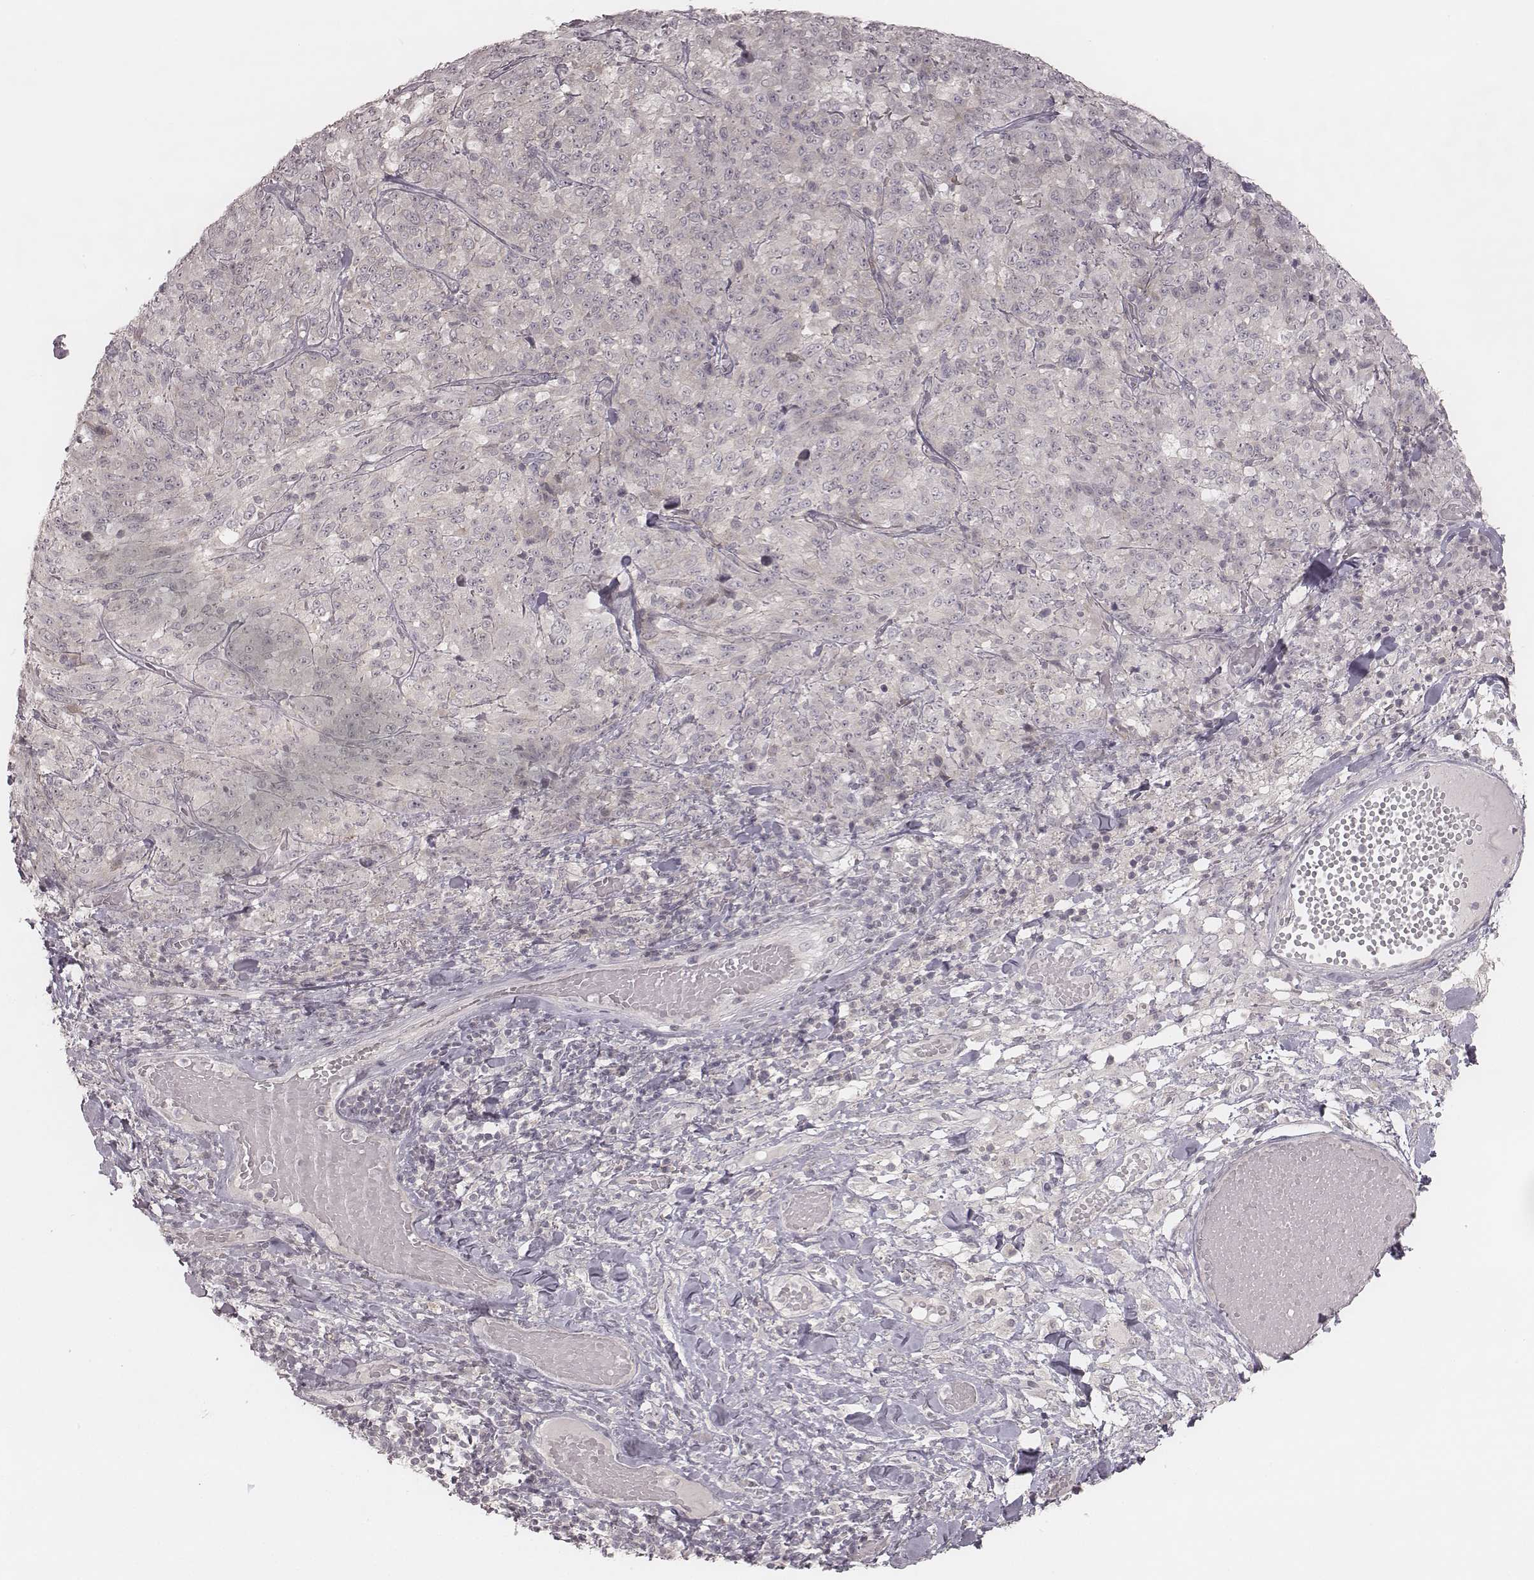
{"staining": {"intensity": "negative", "quantity": "none", "location": "none"}, "tissue": "melanoma", "cell_type": "Tumor cells", "image_type": "cancer", "snomed": [{"axis": "morphology", "description": "Malignant melanoma, NOS"}, {"axis": "topography", "description": "Skin"}], "caption": "The photomicrograph reveals no significant staining in tumor cells of melanoma. (DAB immunohistochemistry visualized using brightfield microscopy, high magnification).", "gene": "ACACB", "patient": {"sex": "female", "age": 91}}